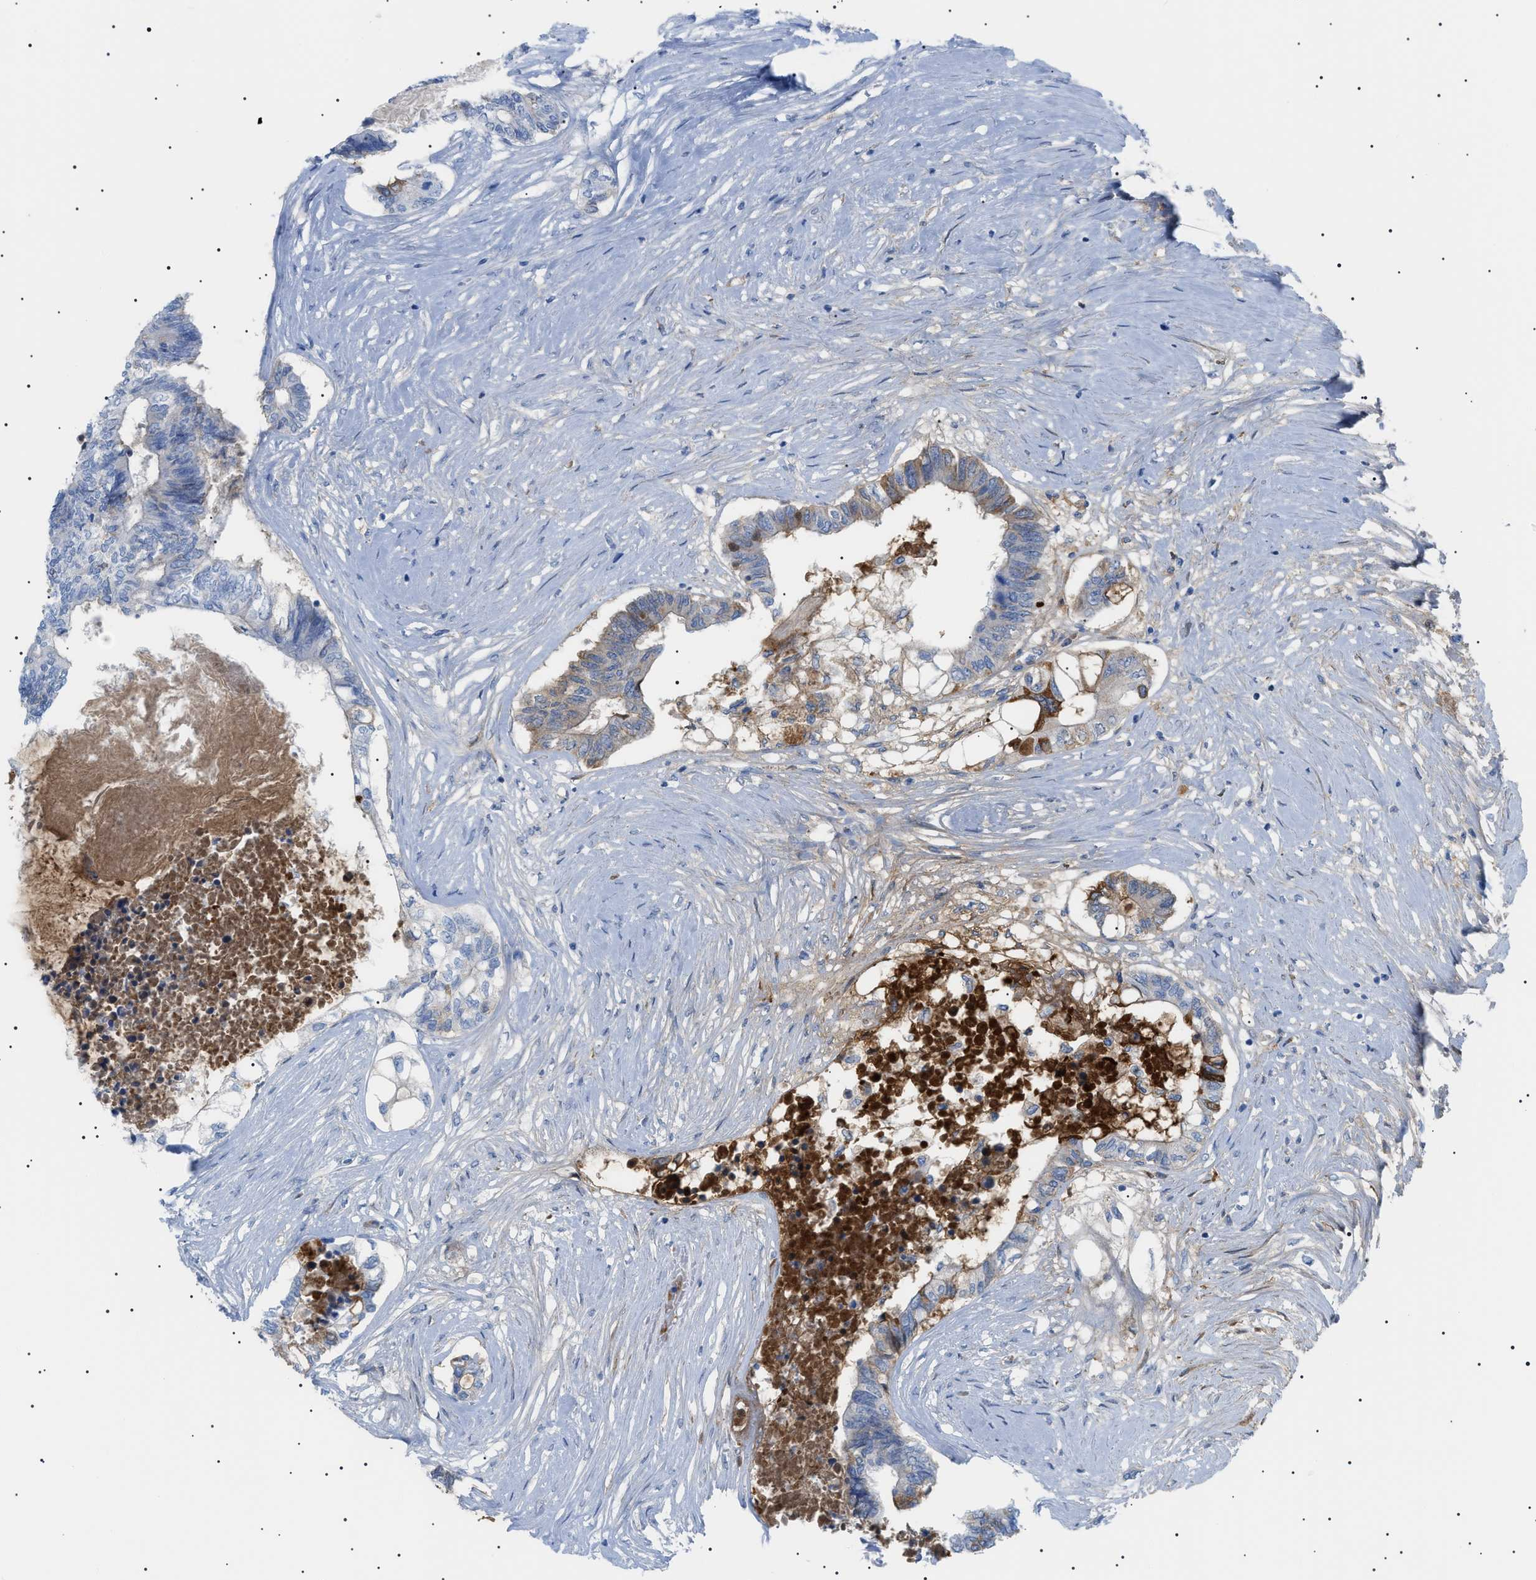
{"staining": {"intensity": "weak", "quantity": "<25%", "location": "cytoplasmic/membranous"}, "tissue": "colorectal cancer", "cell_type": "Tumor cells", "image_type": "cancer", "snomed": [{"axis": "morphology", "description": "Adenocarcinoma, NOS"}, {"axis": "topography", "description": "Rectum"}], "caption": "An image of colorectal cancer (adenocarcinoma) stained for a protein reveals no brown staining in tumor cells. (Brightfield microscopy of DAB (3,3'-diaminobenzidine) immunohistochemistry (IHC) at high magnification).", "gene": "LPA", "patient": {"sex": "male", "age": 63}}